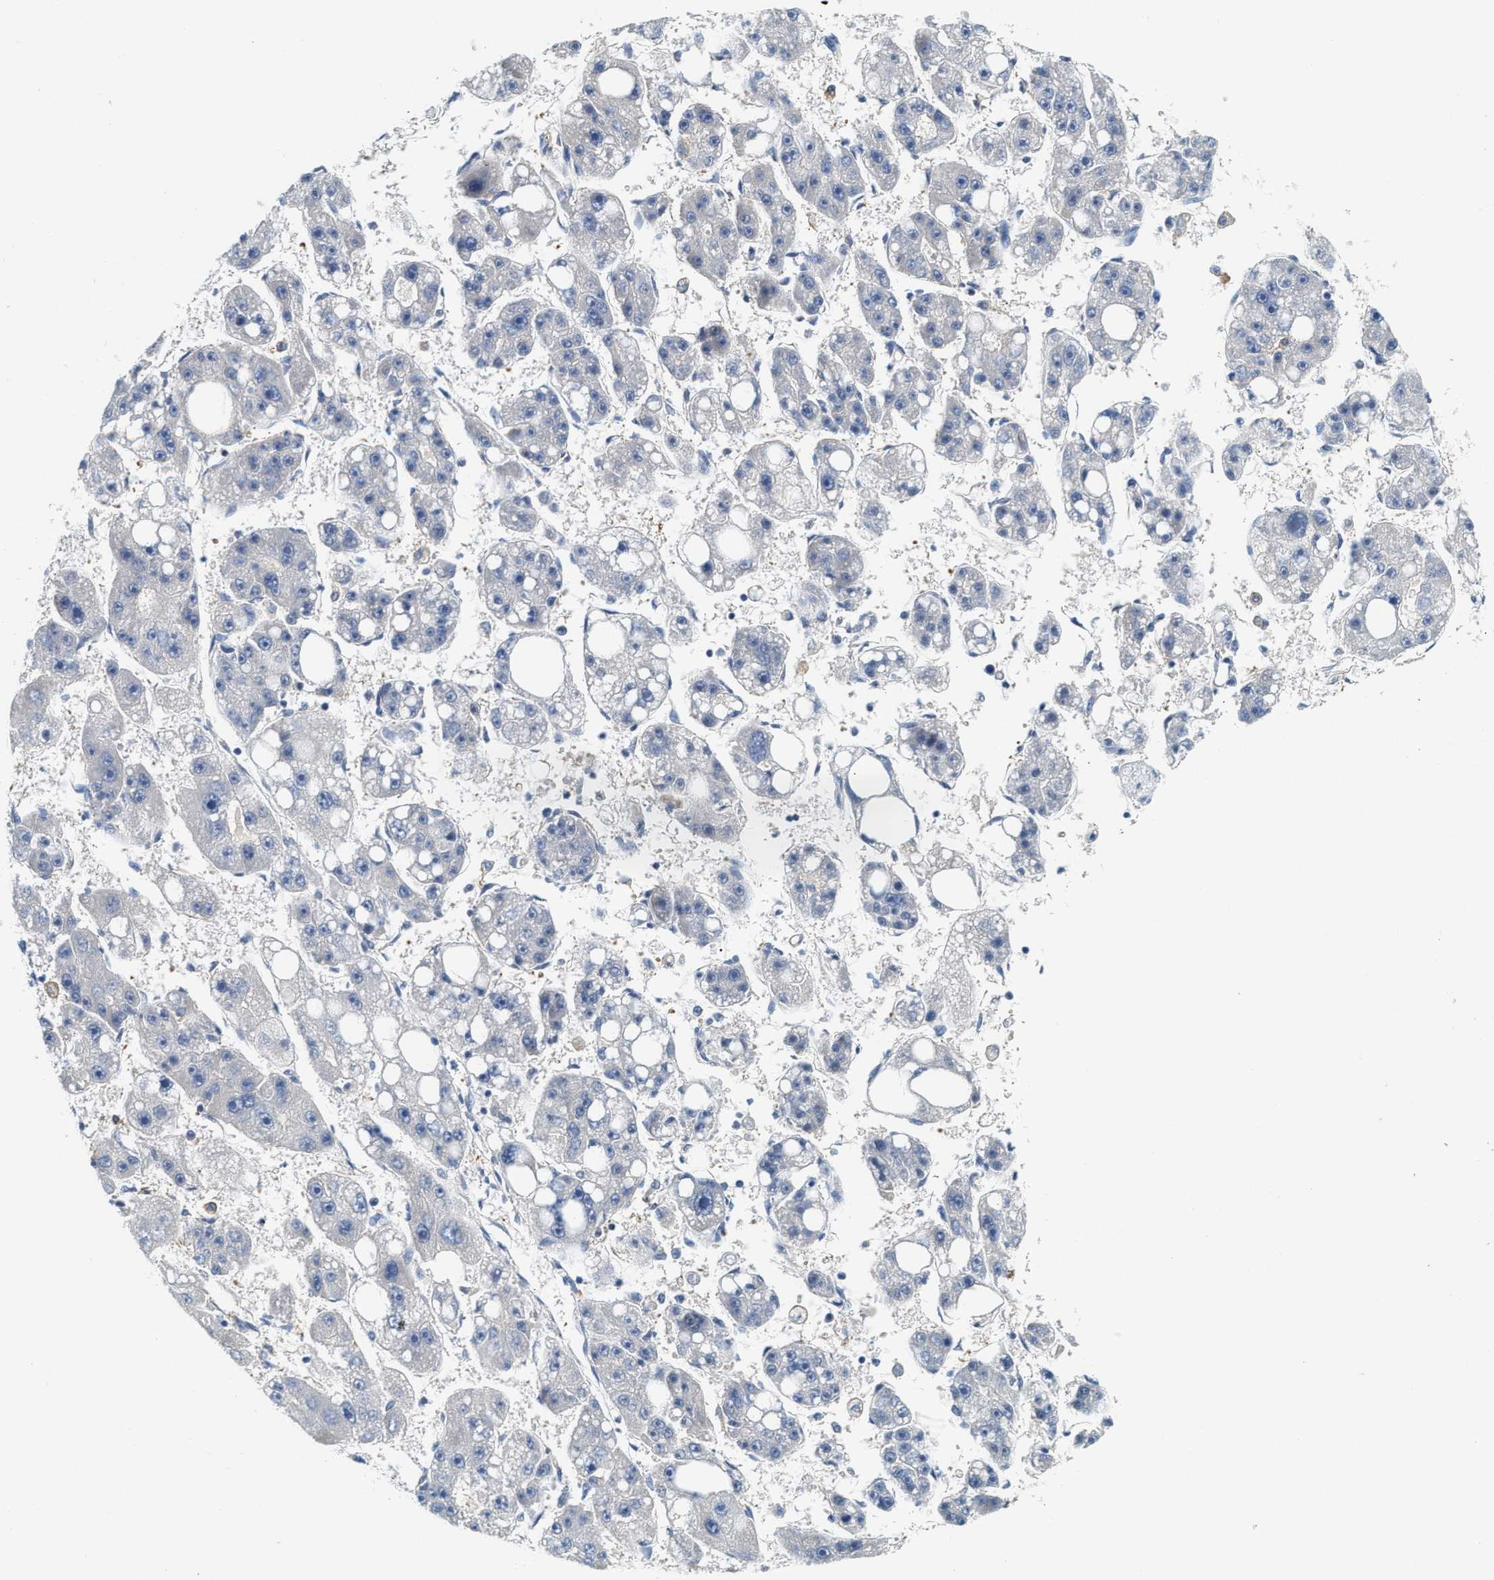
{"staining": {"intensity": "negative", "quantity": "none", "location": "none"}, "tissue": "liver cancer", "cell_type": "Tumor cells", "image_type": "cancer", "snomed": [{"axis": "morphology", "description": "Carcinoma, Hepatocellular, NOS"}, {"axis": "topography", "description": "Liver"}], "caption": "Immunohistochemical staining of liver cancer shows no significant staining in tumor cells. Brightfield microscopy of immunohistochemistry stained with DAB (3,3'-diaminobenzidine) (brown) and hematoxylin (blue), captured at high magnification.", "gene": "NSUN7", "patient": {"sex": "female", "age": 61}}